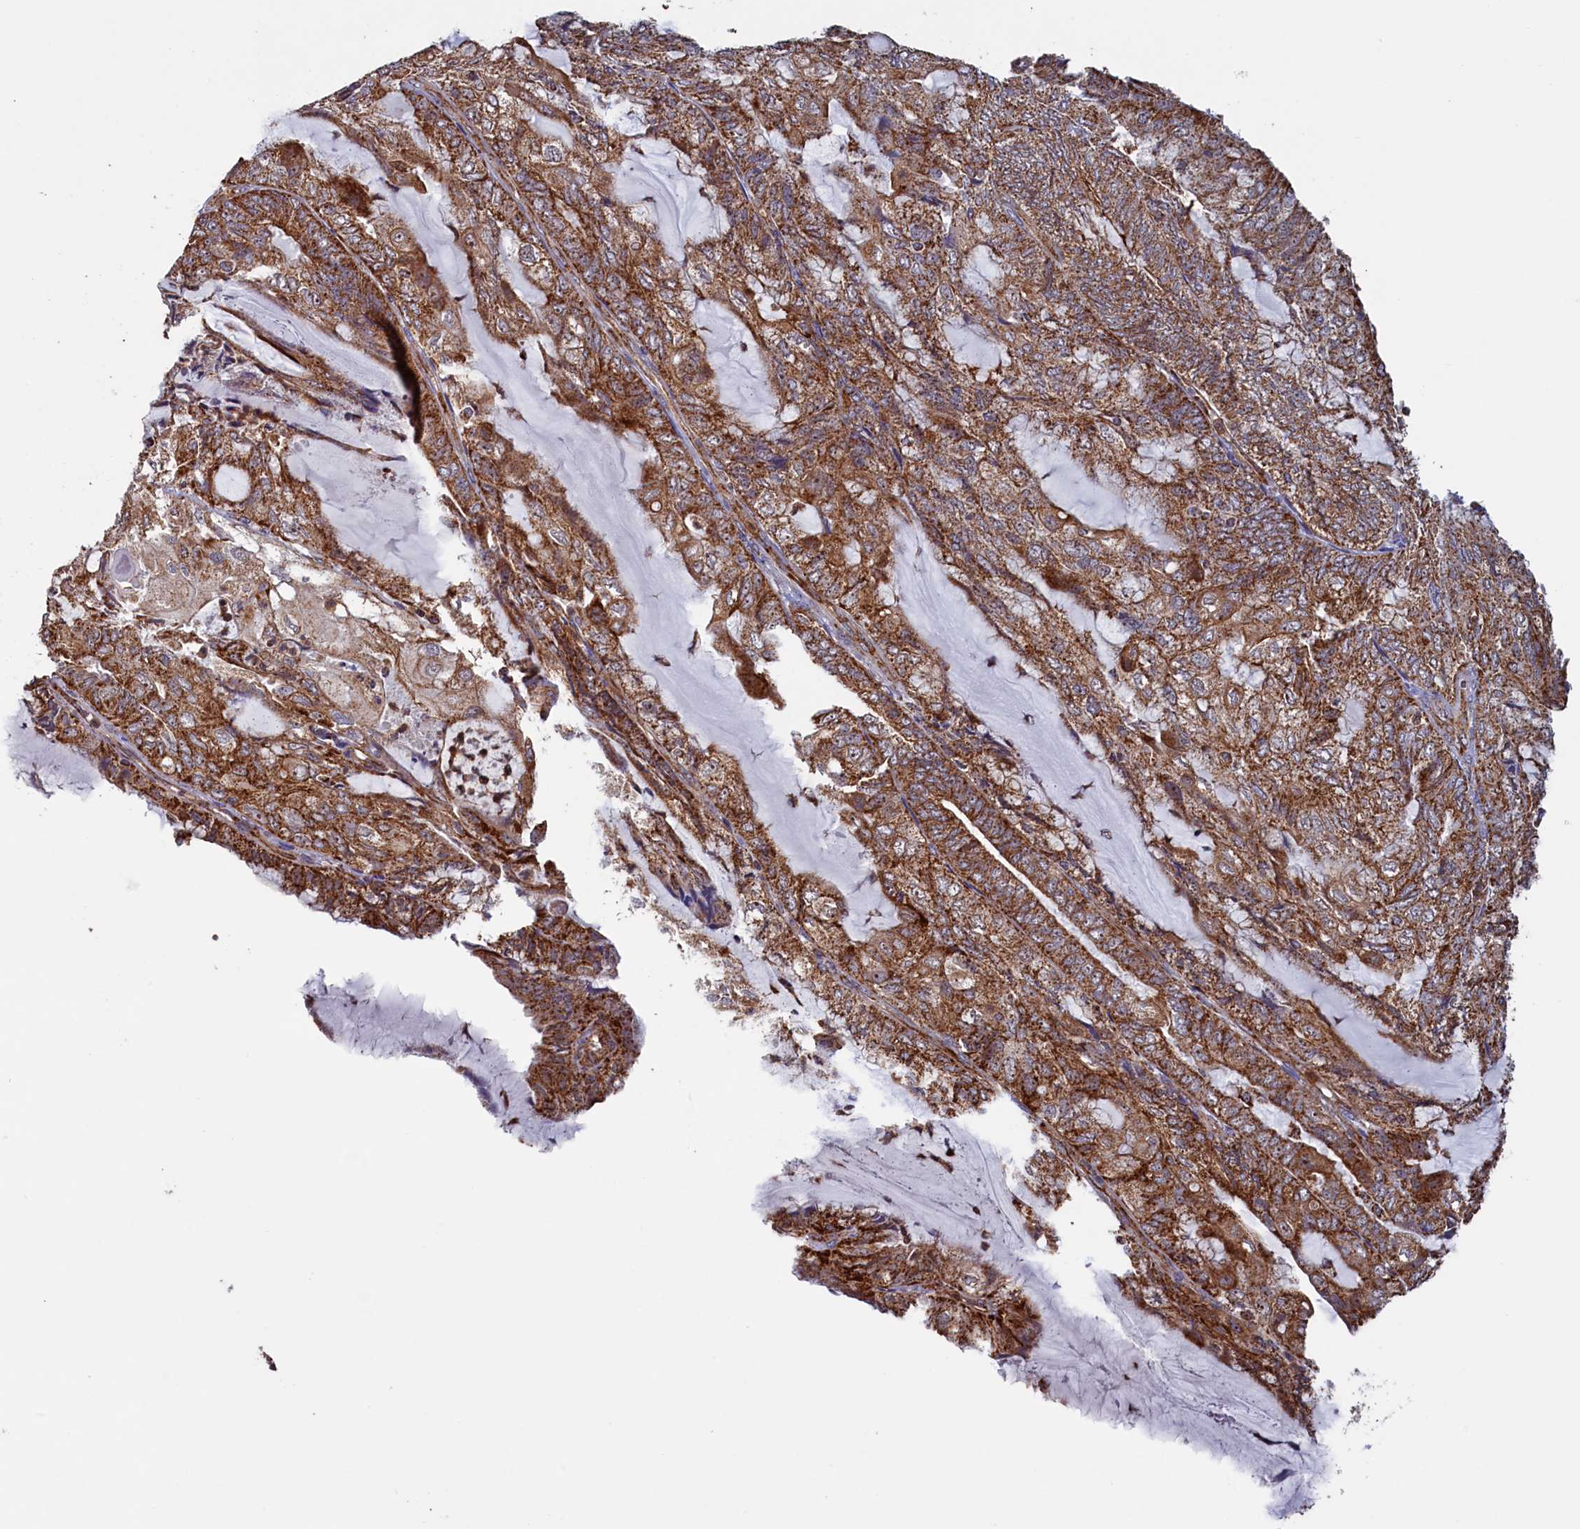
{"staining": {"intensity": "strong", "quantity": ">75%", "location": "cytoplasmic/membranous"}, "tissue": "endometrial cancer", "cell_type": "Tumor cells", "image_type": "cancer", "snomed": [{"axis": "morphology", "description": "Adenocarcinoma, NOS"}, {"axis": "topography", "description": "Endometrium"}], "caption": "Endometrial cancer stained with a protein marker exhibits strong staining in tumor cells.", "gene": "UBE3B", "patient": {"sex": "female", "age": 81}}